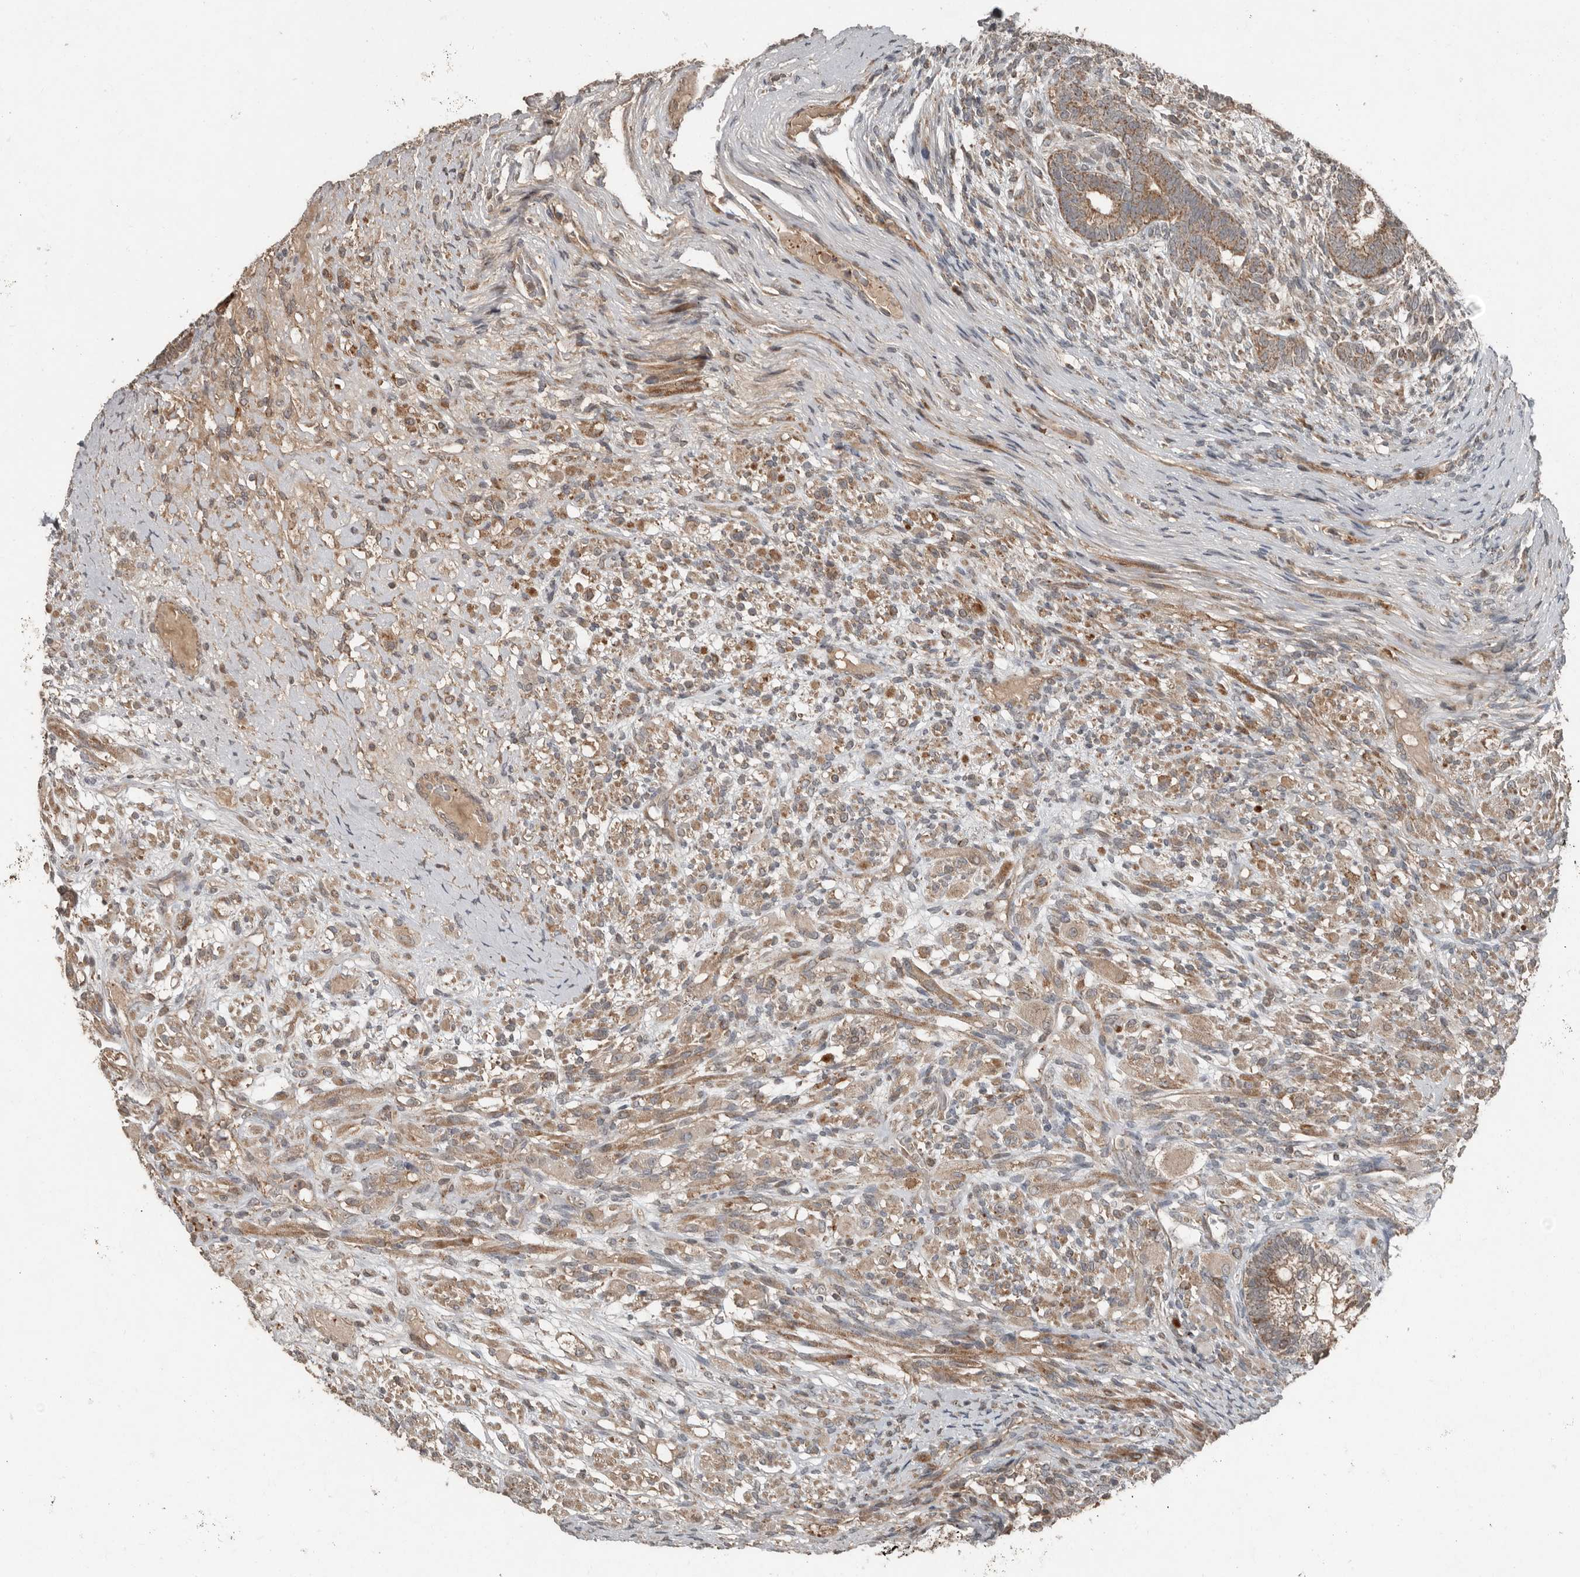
{"staining": {"intensity": "moderate", "quantity": ">75%", "location": "cytoplasmic/membranous"}, "tissue": "testis cancer", "cell_type": "Tumor cells", "image_type": "cancer", "snomed": [{"axis": "morphology", "description": "Seminoma, NOS"}, {"axis": "morphology", "description": "Carcinoma, Embryonal, NOS"}, {"axis": "topography", "description": "Testis"}], "caption": "A histopathology image of human testis embryonal carcinoma stained for a protein exhibits moderate cytoplasmic/membranous brown staining in tumor cells. (Stains: DAB in brown, nuclei in blue, Microscopy: brightfield microscopy at high magnification).", "gene": "SLC6A7", "patient": {"sex": "male", "age": 28}}